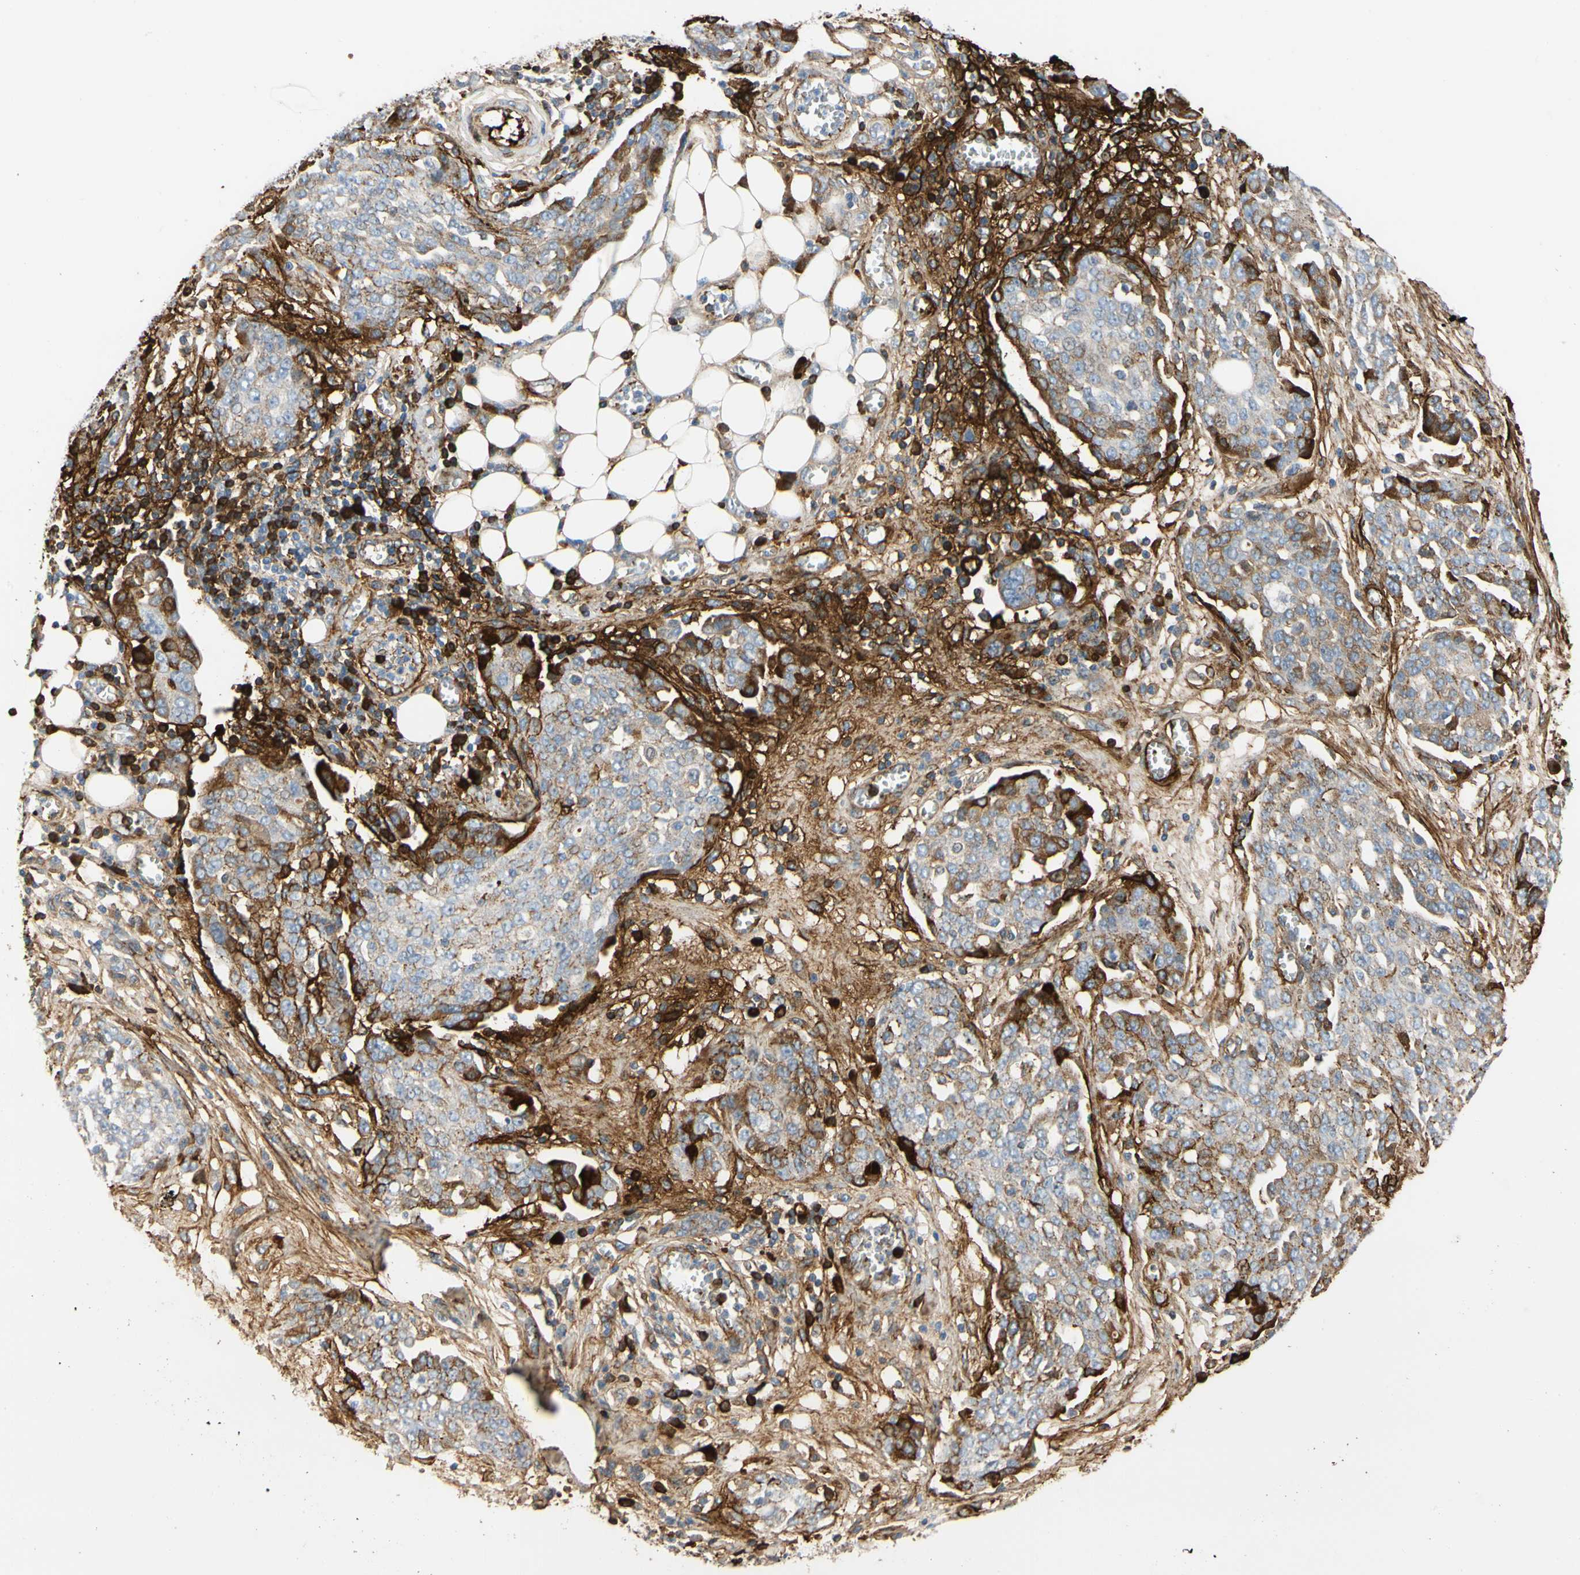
{"staining": {"intensity": "strong", "quantity": "<25%", "location": "cytoplasmic/membranous"}, "tissue": "ovarian cancer", "cell_type": "Tumor cells", "image_type": "cancer", "snomed": [{"axis": "morphology", "description": "Cystadenocarcinoma, serous, NOS"}, {"axis": "topography", "description": "Soft tissue"}, {"axis": "topography", "description": "Ovary"}], "caption": "About <25% of tumor cells in human ovarian cancer (serous cystadenocarcinoma) exhibit strong cytoplasmic/membranous protein positivity as visualized by brown immunohistochemical staining.", "gene": "FGB", "patient": {"sex": "female", "age": 57}}